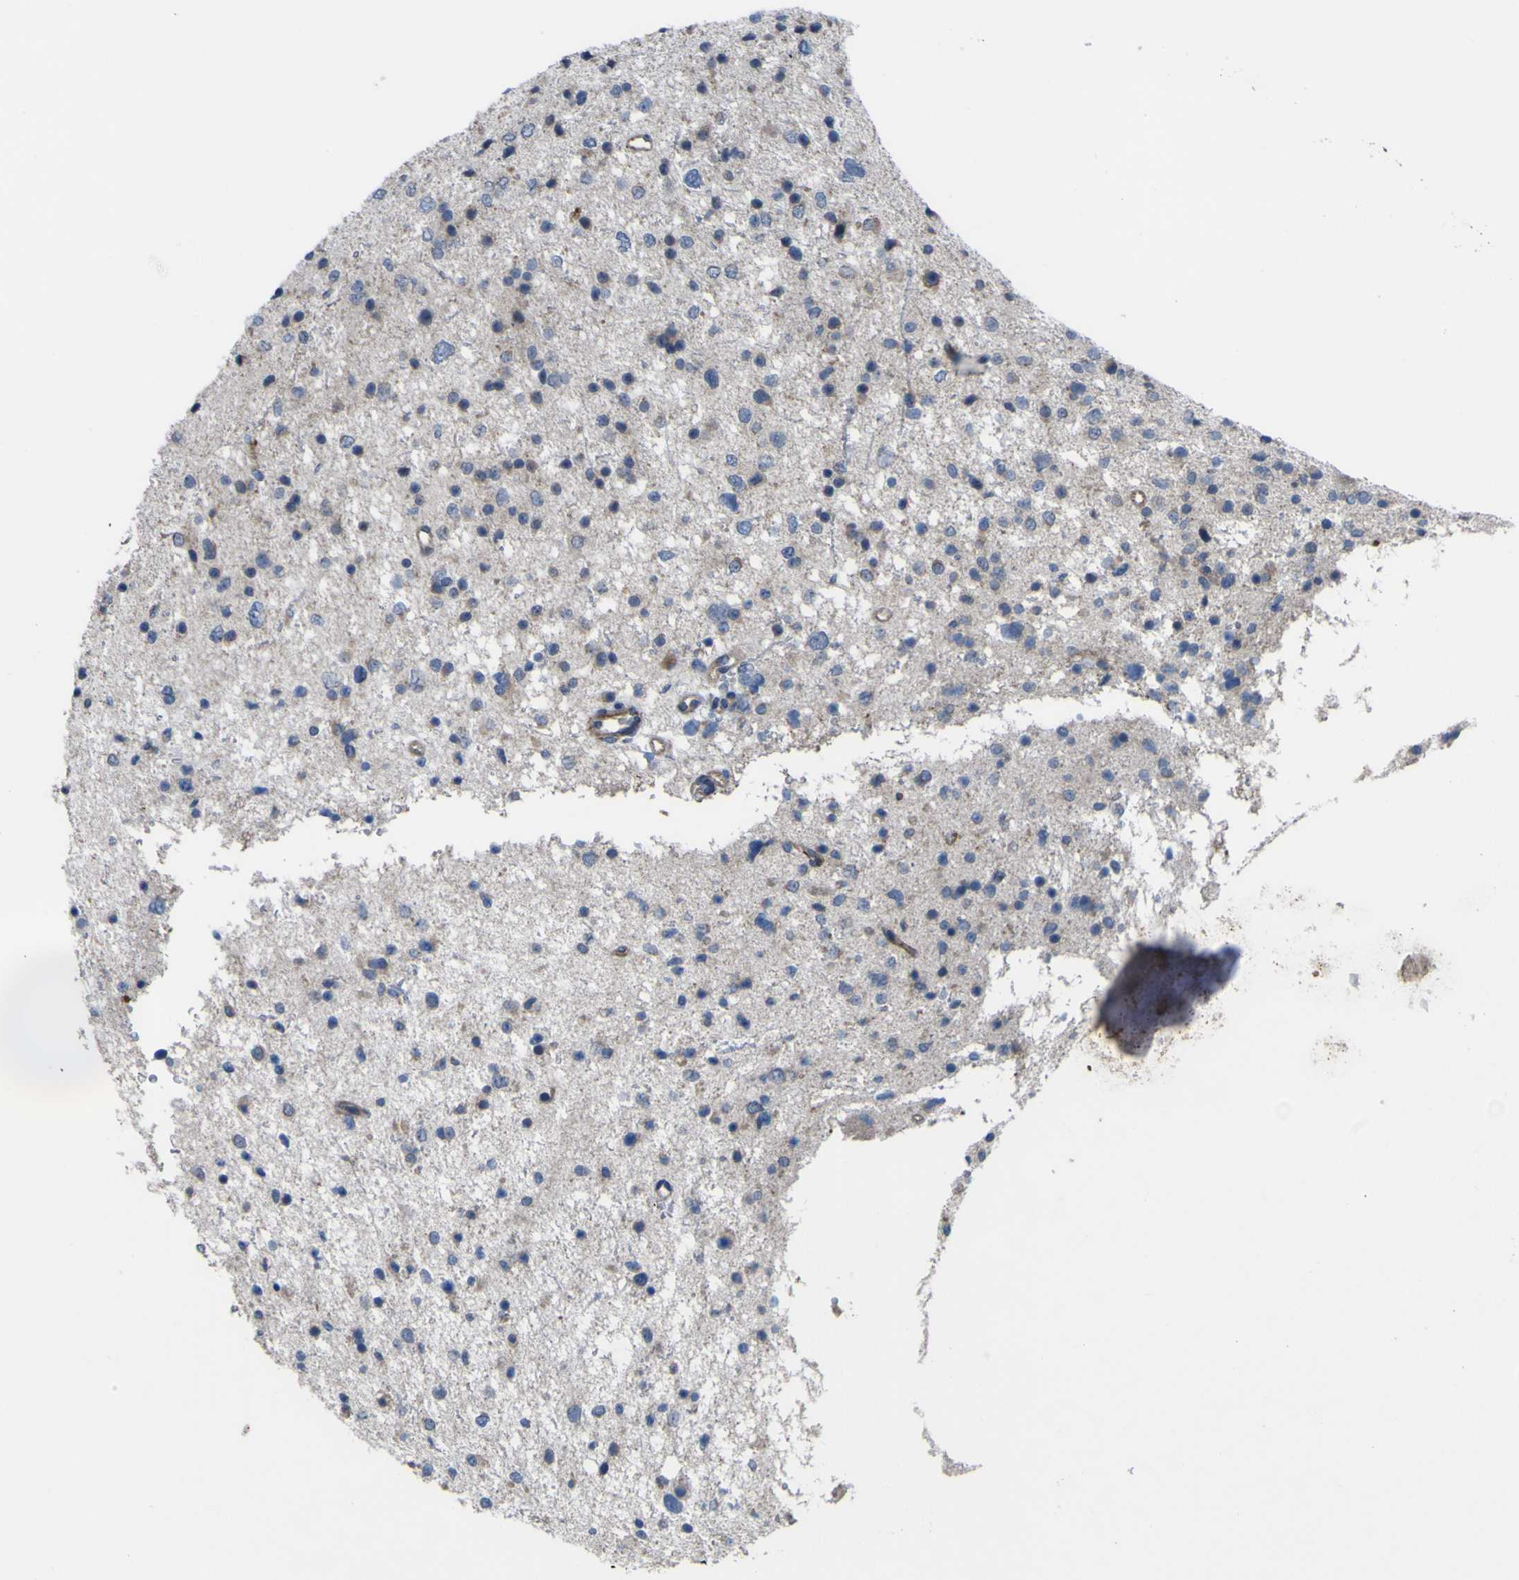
{"staining": {"intensity": "negative", "quantity": "none", "location": "none"}, "tissue": "glioma", "cell_type": "Tumor cells", "image_type": "cancer", "snomed": [{"axis": "morphology", "description": "Glioma, malignant, Low grade"}, {"axis": "topography", "description": "Brain"}], "caption": "A high-resolution histopathology image shows IHC staining of low-grade glioma (malignant), which demonstrates no significant expression in tumor cells. (DAB (3,3'-diaminobenzidine) IHC visualized using brightfield microscopy, high magnification).", "gene": "GPLD1", "patient": {"sex": "female", "age": 37}}